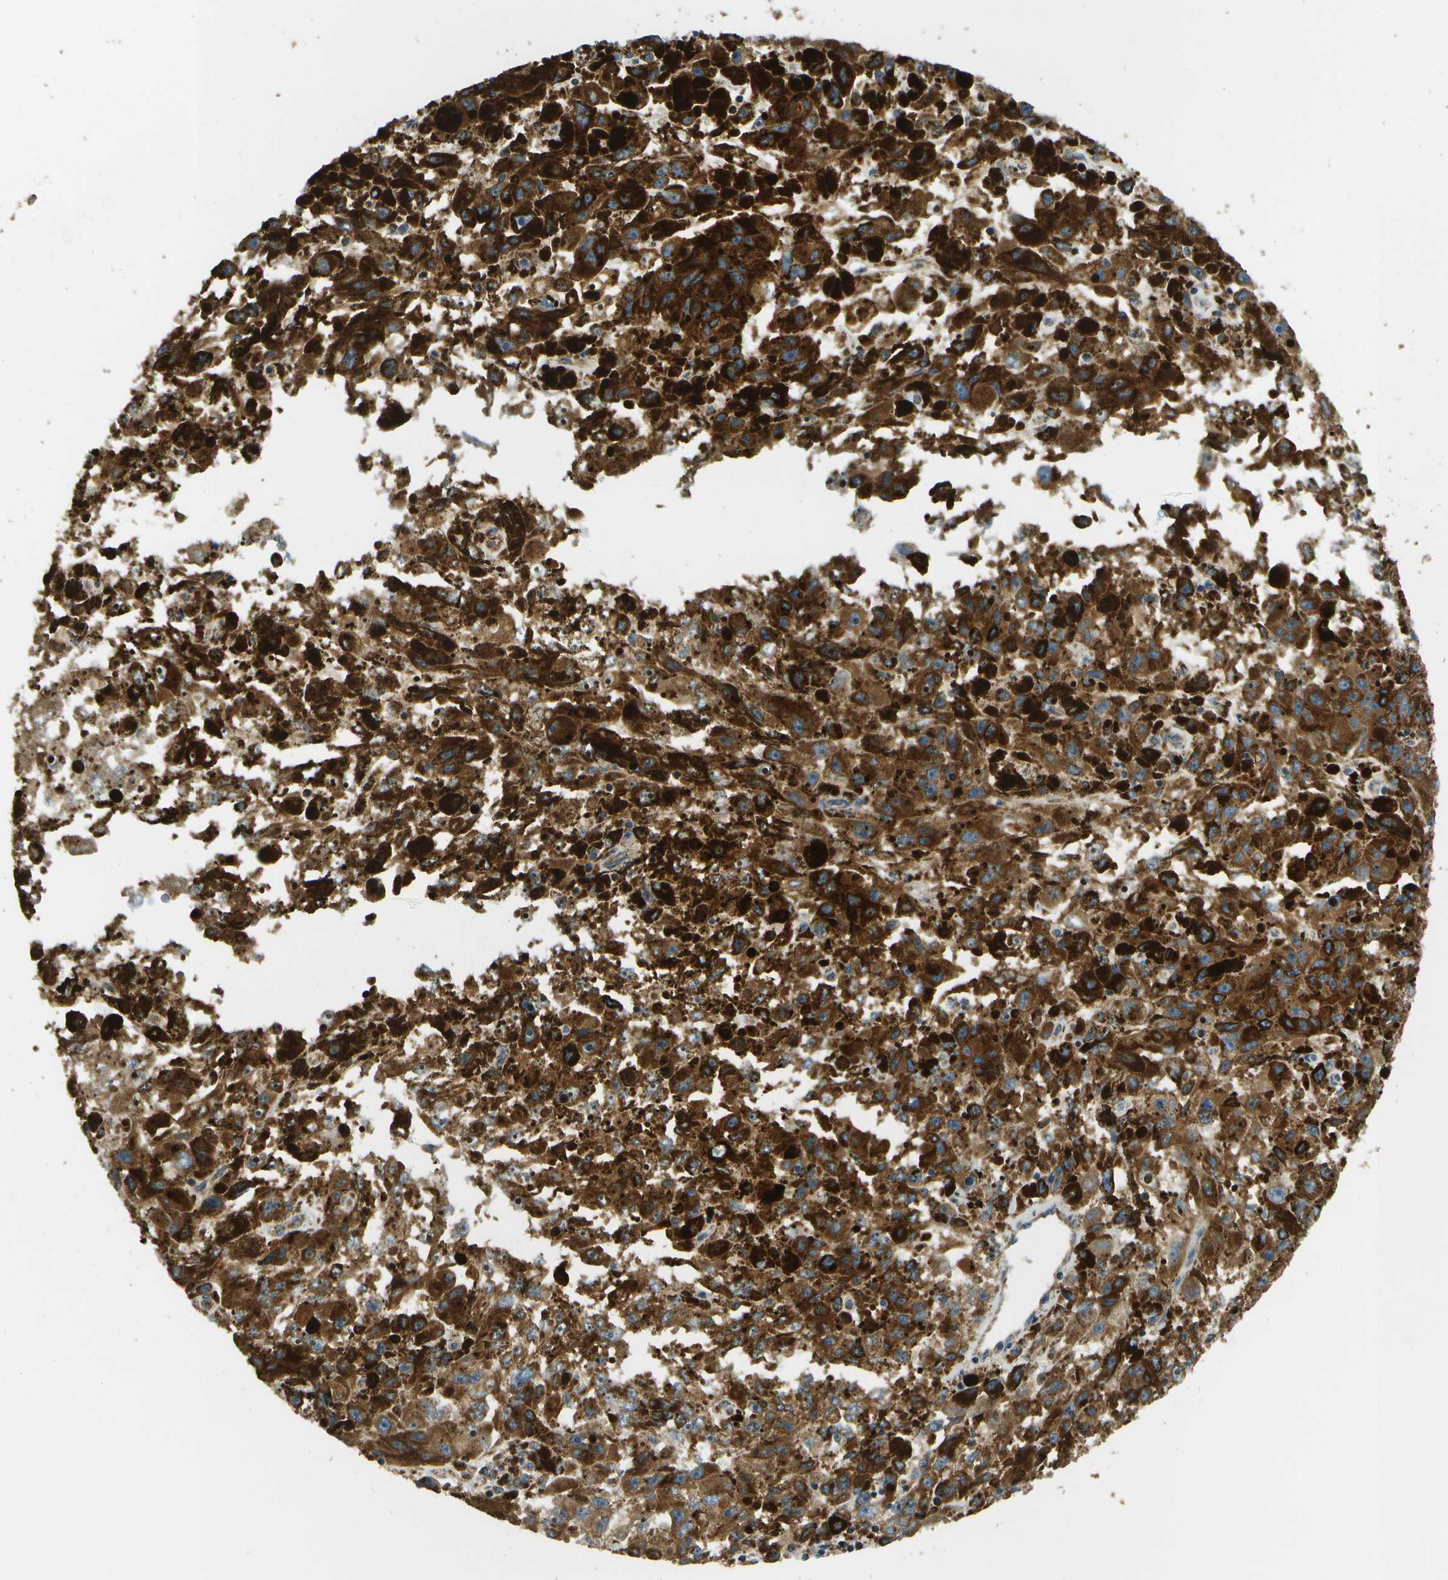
{"staining": {"intensity": "moderate", "quantity": ">75%", "location": "cytoplasmic/membranous"}, "tissue": "melanoma", "cell_type": "Tumor cells", "image_type": "cancer", "snomed": [{"axis": "morphology", "description": "Malignant melanoma, NOS"}, {"axis": "topography", "description": "Skin"}], "caption": "There is medium levels of moderate cytoplasmic/membranous staining in tumor cells of melanoma, as demonstrated by immunohistochemical staining (brown color).", "gene": "NRK", "patient": {"sex": "female", "age": 104}}